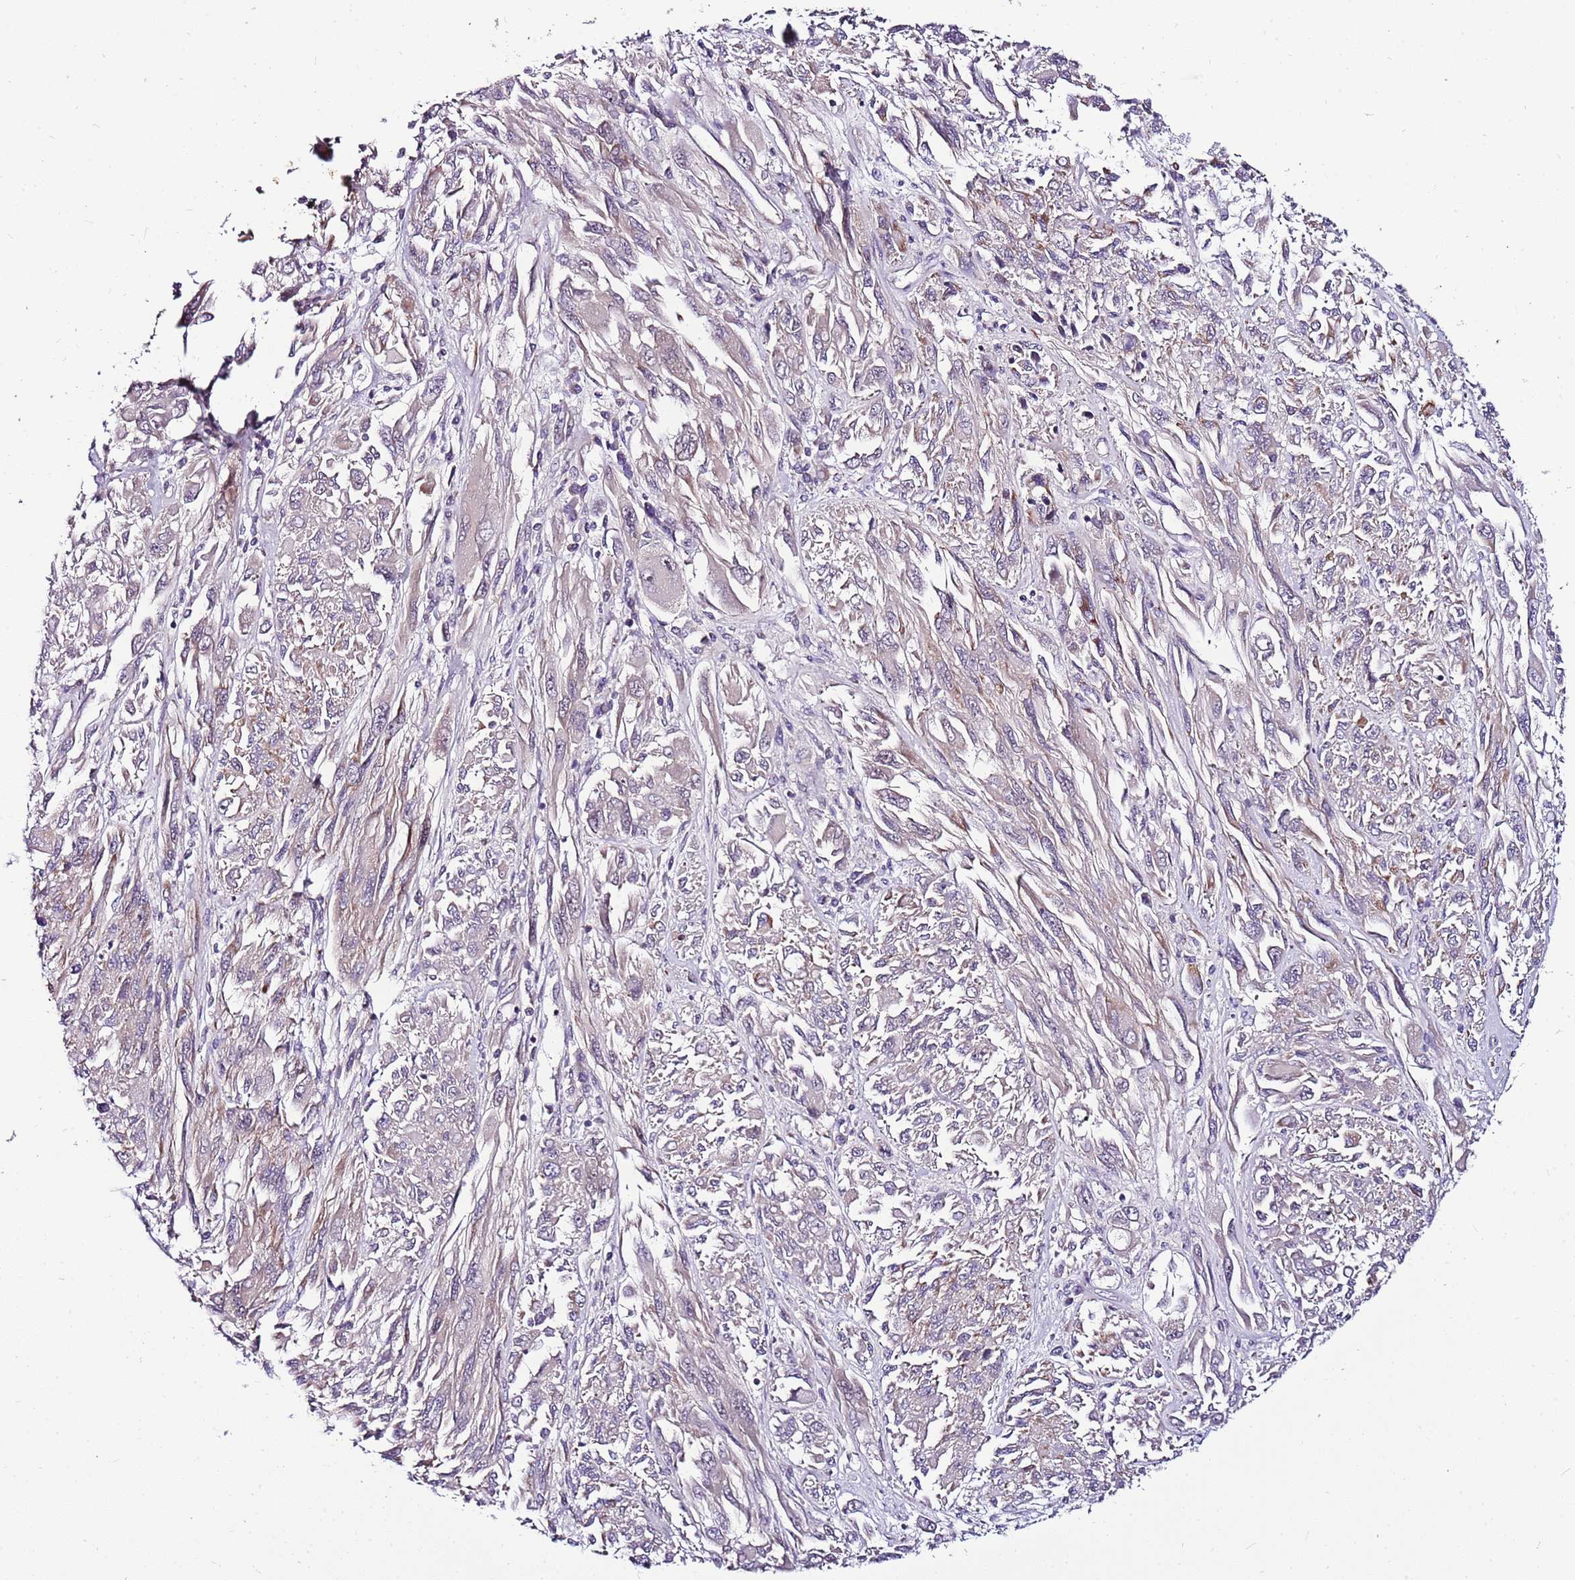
{"staining": {"intensity": "weak", "quantity": "<25%", "location": "cytoplasmic/membranous"}, "tissue": "melanoma", "cell_type": "Tumor cells", "image_type": "cancer", "snomed": [{"axis": "morphology", "description": "Malignant melanoma, NOS"}, {"axis": "topography", "description": "Skin"}], "caption": "Immunohistochemical staining of human malignant melanoma shows no significant staining in tumor cells. (DAB (3,3'-diaminobenzidine) immunohistochemistry (IHC), high magnification).", "gene": "POLE3", "patient": {"sex": "female", "age": 91}}